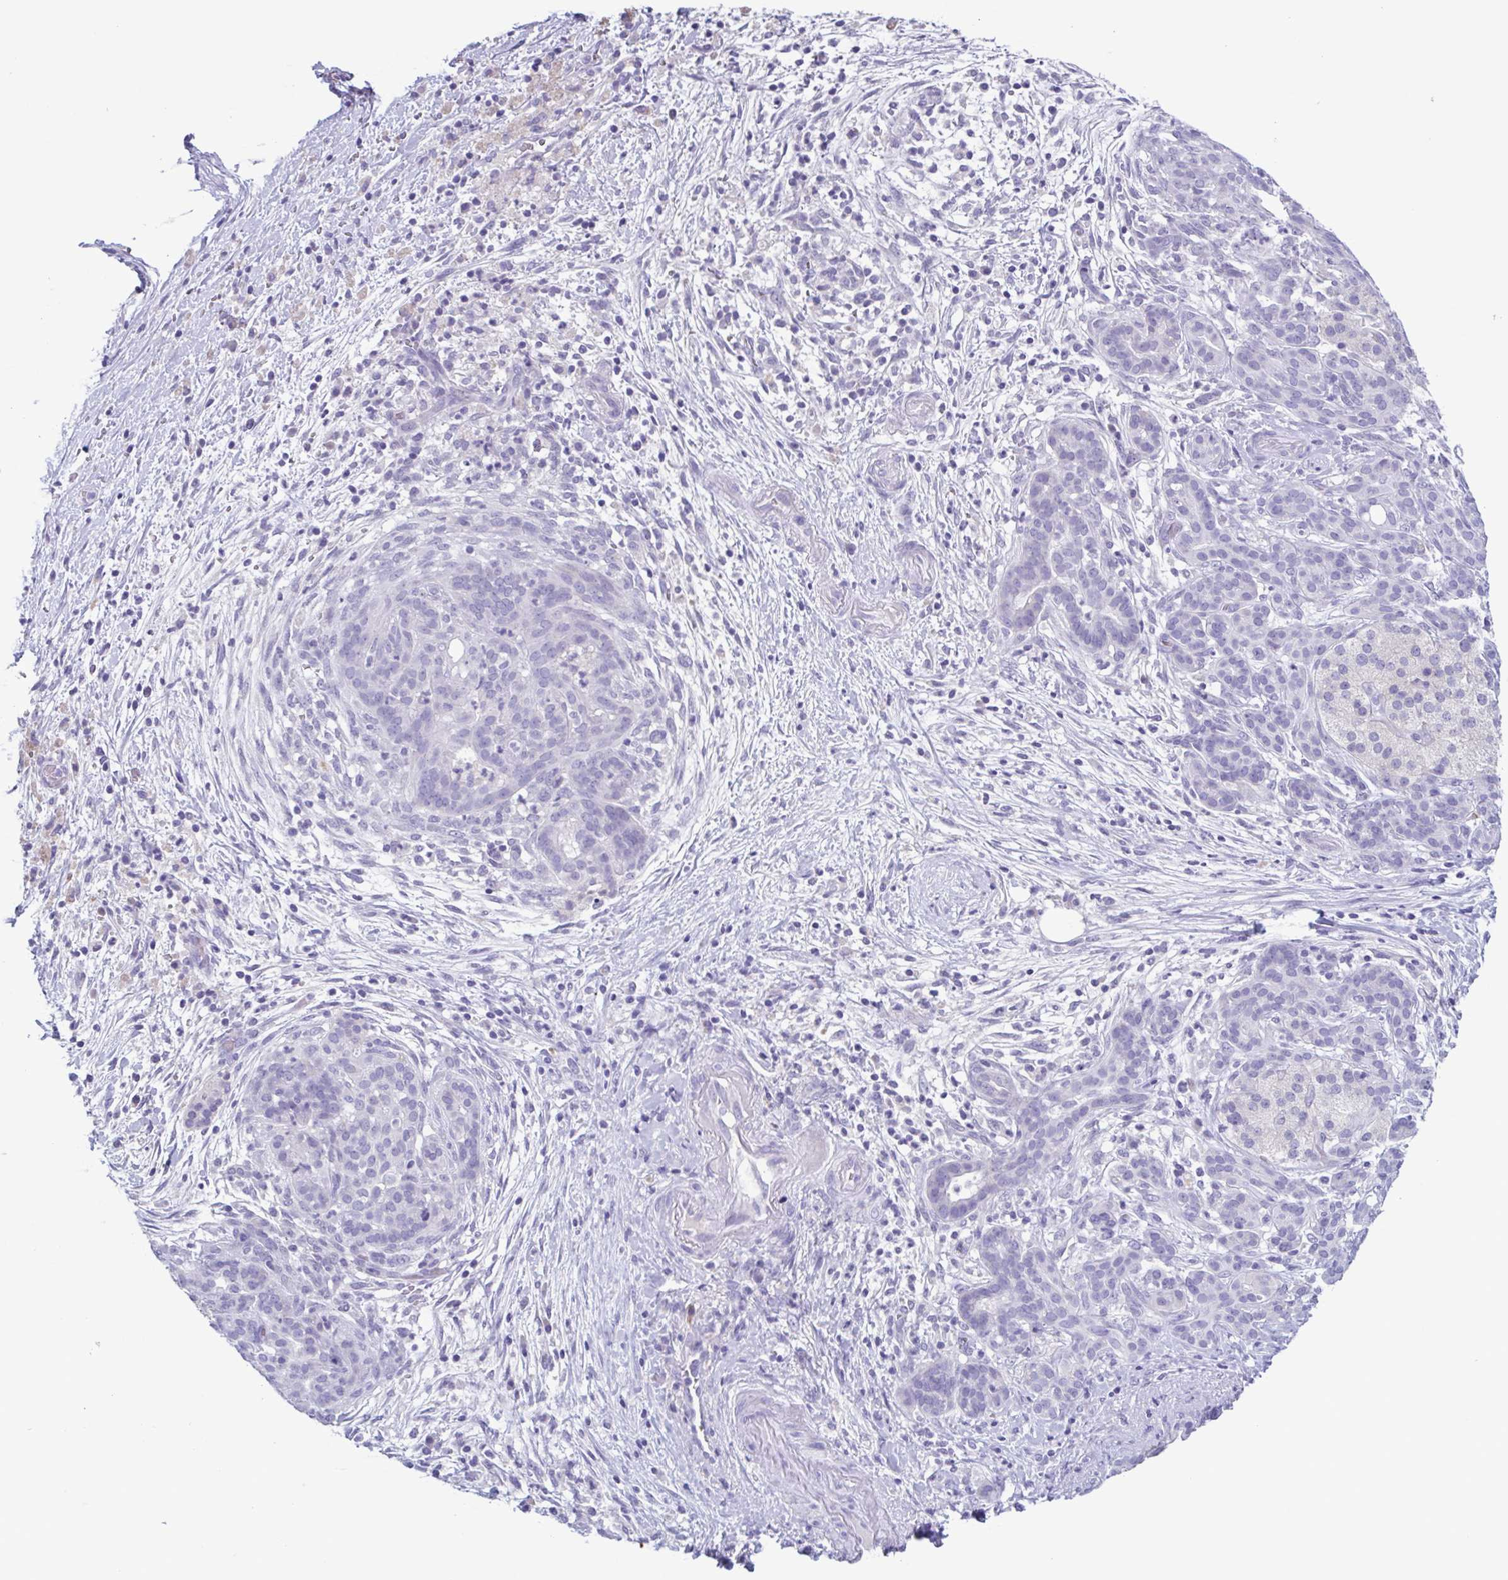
{"staining": {"intensity": "negative", "quantity": "none", "location": "none"}, "tissue": "pancreatic cancer", "cell_type": "Tumor cells", "image_type": "cancer", "snomed": [{"axis": "morphology", "description": "Adenocarcinoma, NOS"}, {"axis": "topography", "description": "Pancreas"}], "caption": "This is an immunohistochemistry (IHC) photomicrograph of pancreatic cancer. There is no positivity in tumor cells.", "gene": "INAFM1", "patient": {"sex": "male", "age": 44}}